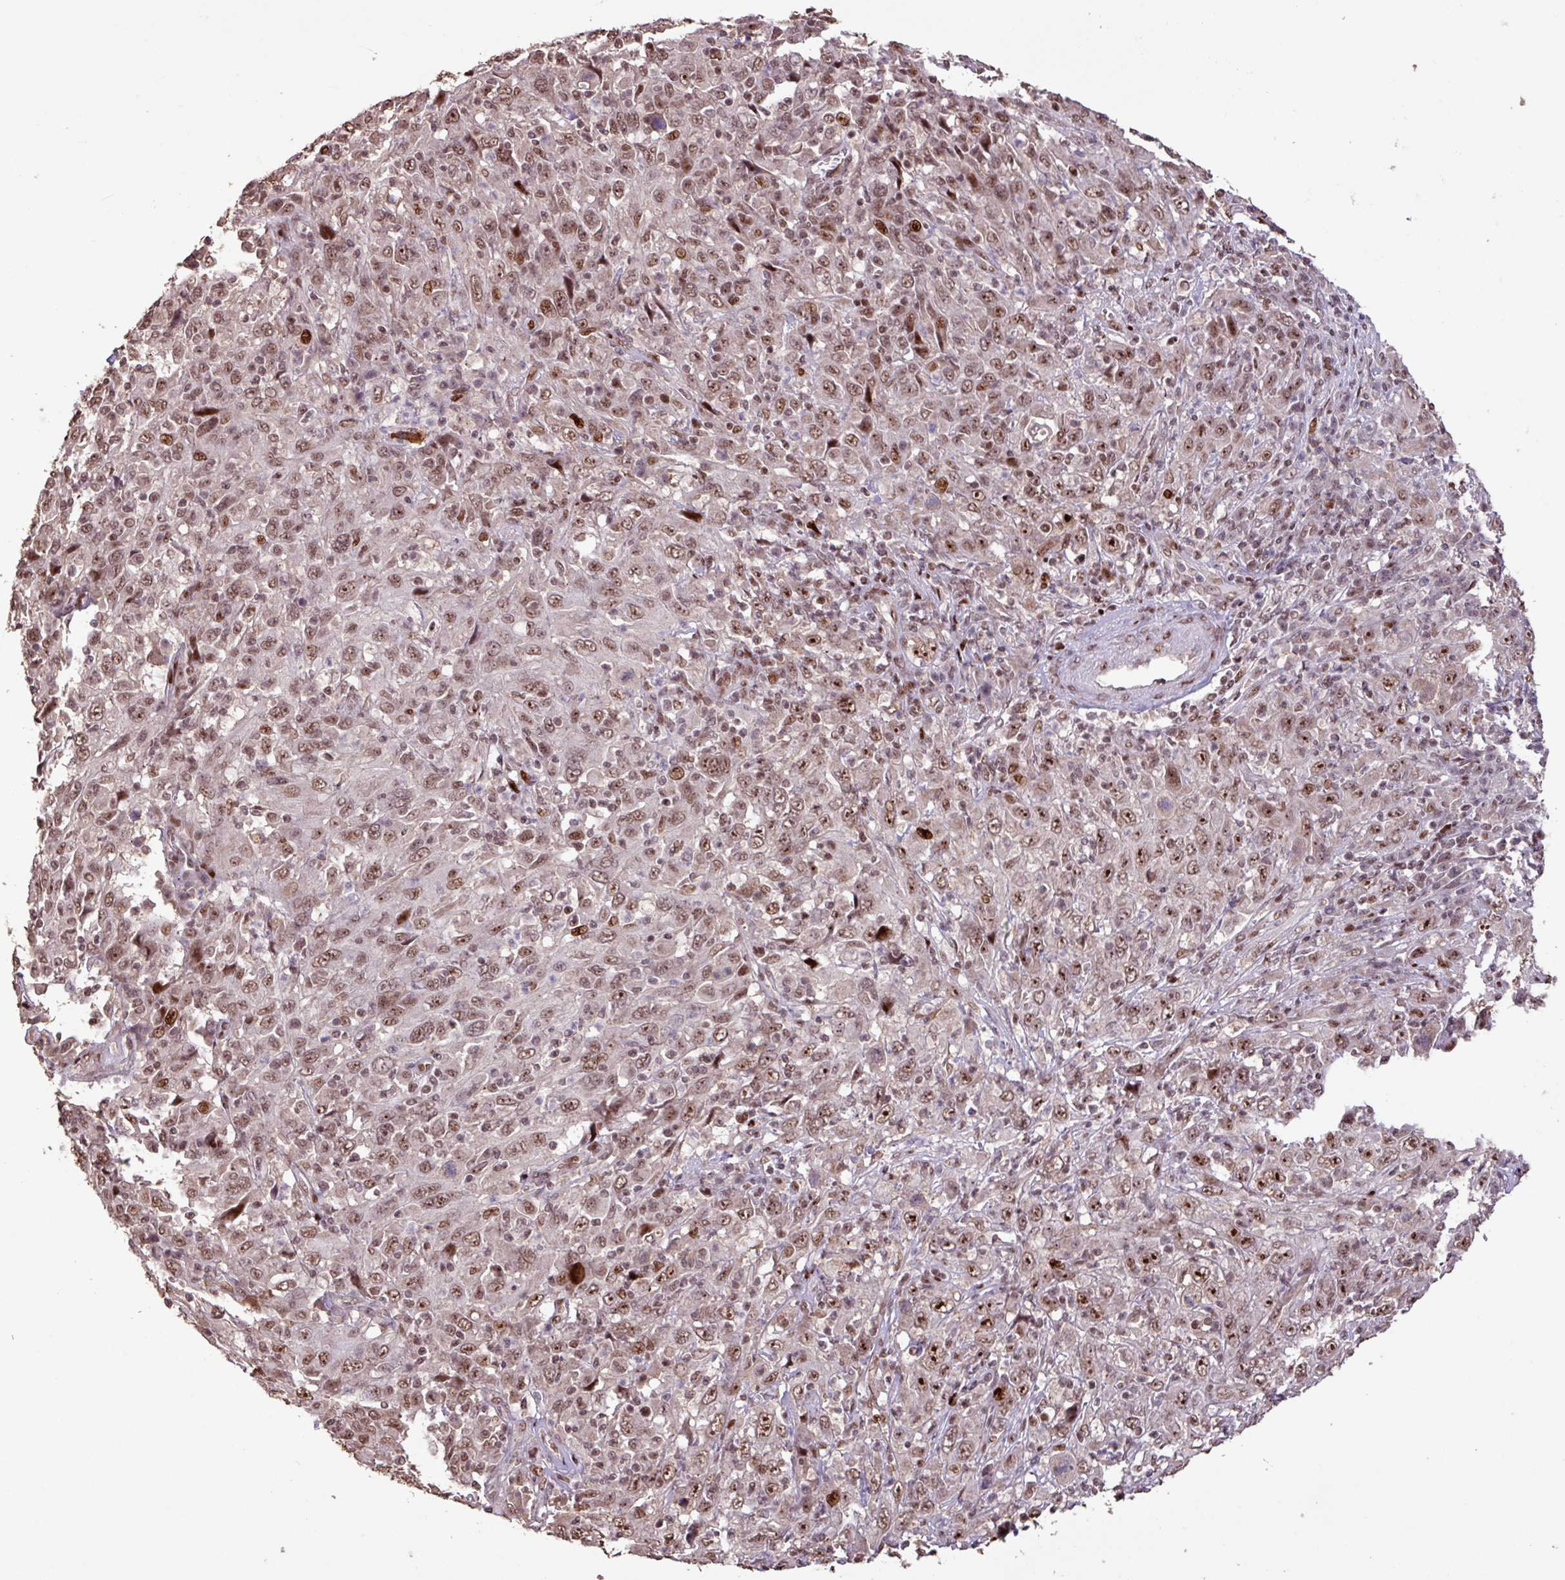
{"staining": {"intensity": "moderate", "quantity": ">75%", "location": "nuclear"}, "tissue": "cervical cancer", "cell_type": "Tumor cells", "image_type": "cancer", "snomed": [{"axis": "morphology", "description": "Squamous cell carcinoma, NOS"}, {"axis": "topography", "description": "Cervix"}], "caption": "Cervical squamous cell carcinoma was stained to show a protein in brown. There is medium levels of moderate nuclear expression in approximately >75% of tumor cells.", "gene": "ZNF709", "patient": {"sex": "female", "age": 46}}